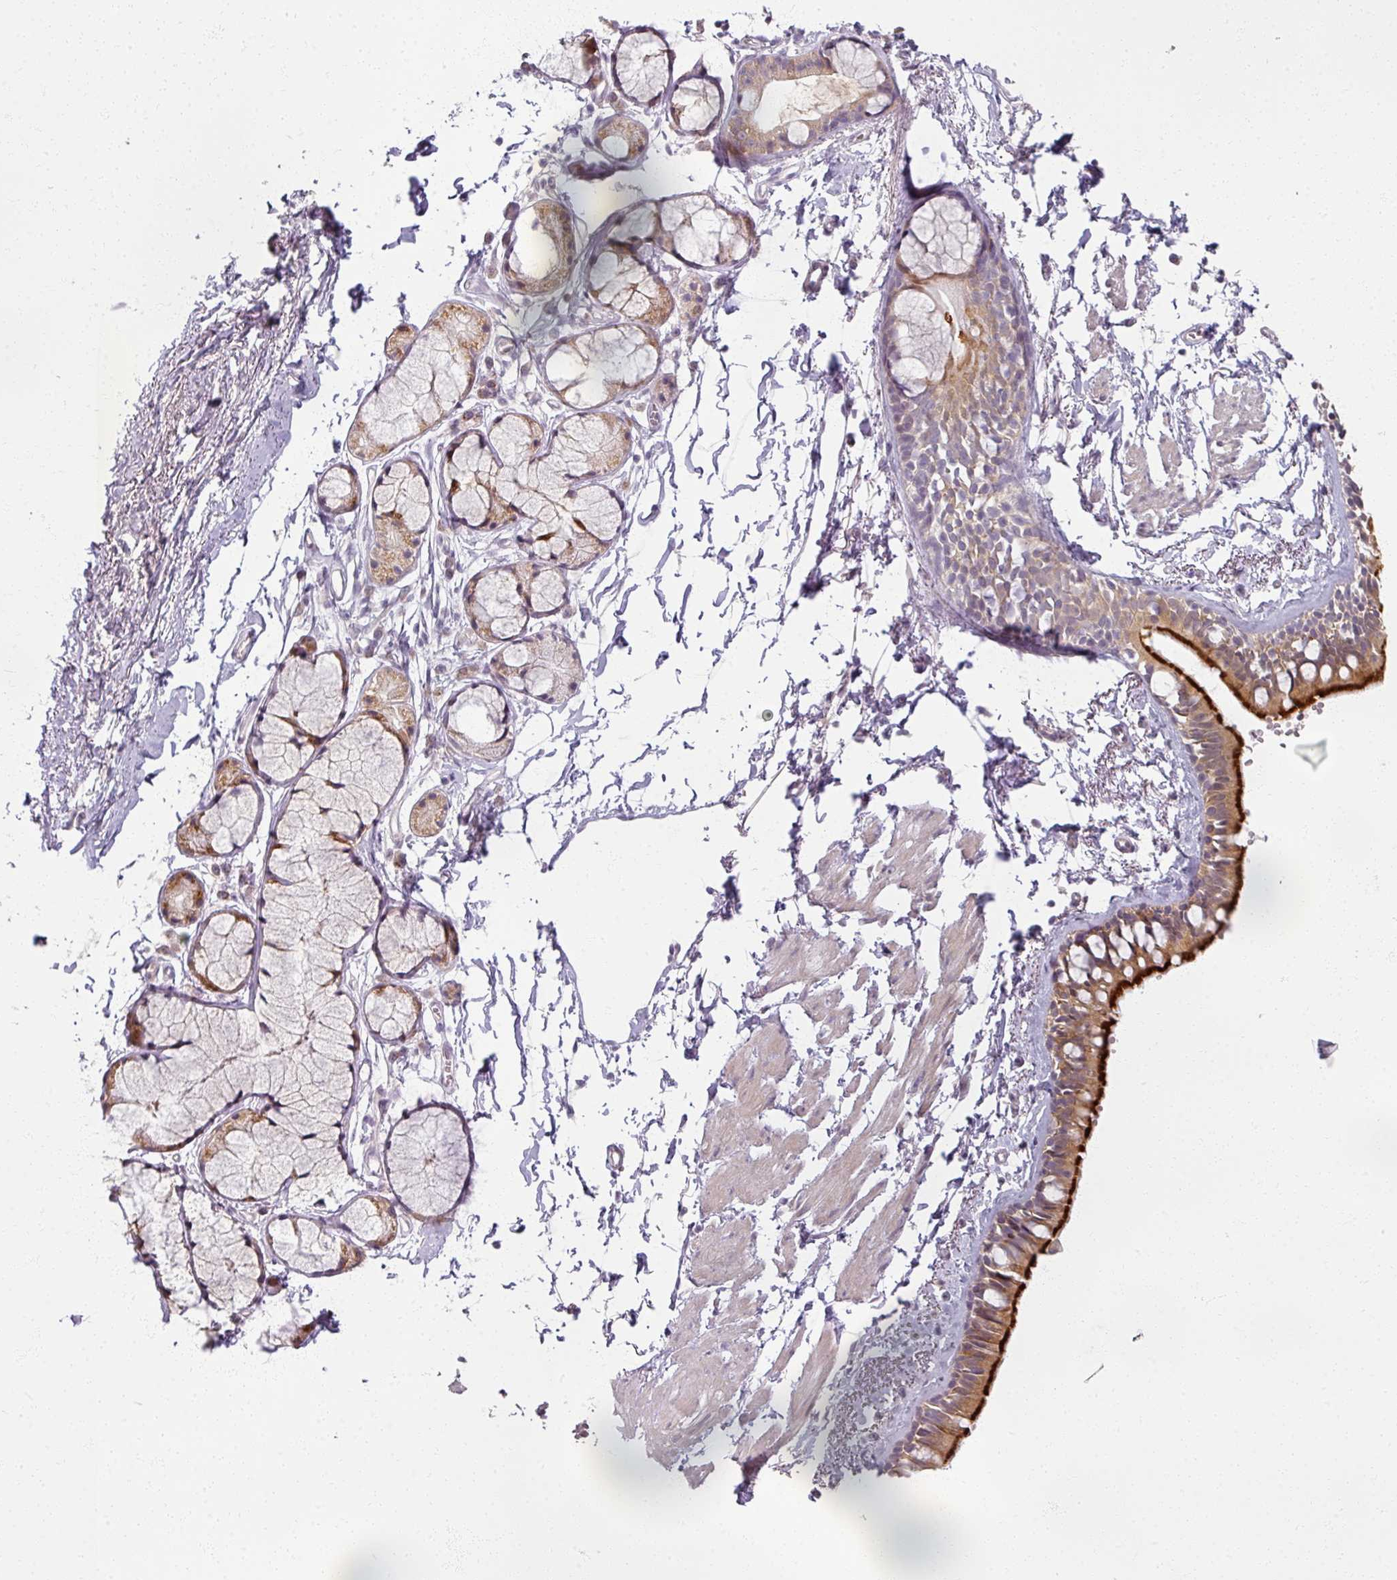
{"staining": {"intensity": "strong", "quantity": ">75%", "location": "cytoplasmic/membranous"}, "tissue": "bronchus", "cell_type": "Respiratory epithelial cells", "image_type": "normal", "snomed": [{"axis": "morphology", "description": "Normal tissue, NOS"}, {"axis": "topography", "description": "Cartilage tissue"}, {"axis": "topography", "description": "Bronchus"}, {"axis": "topography", "description": "Peripheral nerve tissue"}], "caption": "A brown stain highlights strong cytoplasmic/membranous positivity of a protein in respiratory epithelial cells of benign bronchus.", "gene": "MYMK", "patient": {"sex": "female", "age": 59}}